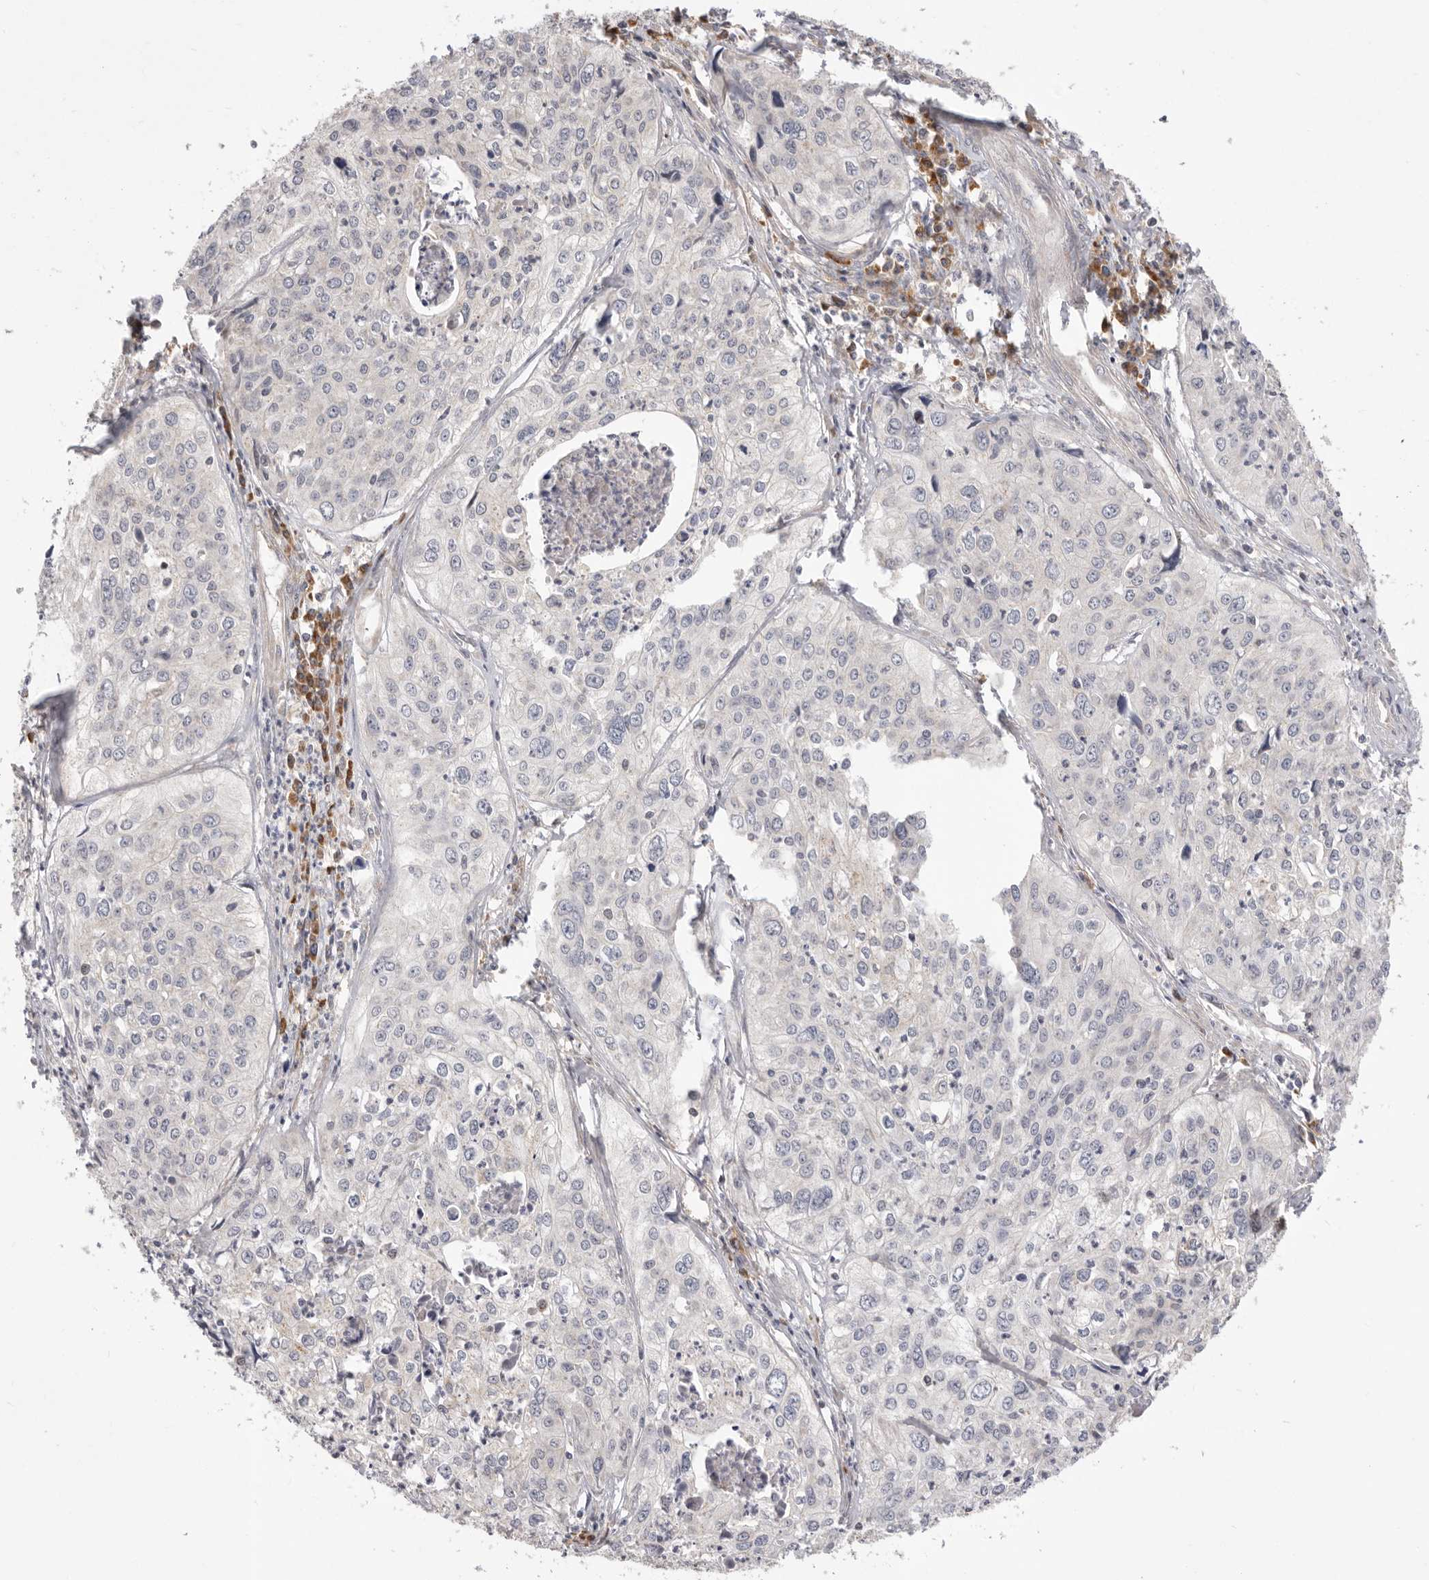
{"staining": {"intensity": "negative", "quantity": "none", "location": "none"}, "tissue": "cervical cancer", "cell_type": "Tumor cells", "image_type": "cancer", "snomed": [{"axis": "morphology", "description": "Squamous cell carcinoma, NOS"}, {"axis": "topography", "description": "Cervix"}], "caption": "The histopathology image shows no staining of tumor cells in squamous cell carcinoma (cervical).", "gene": "USH1C", "patient": {"sex": "female", "age": 31}}